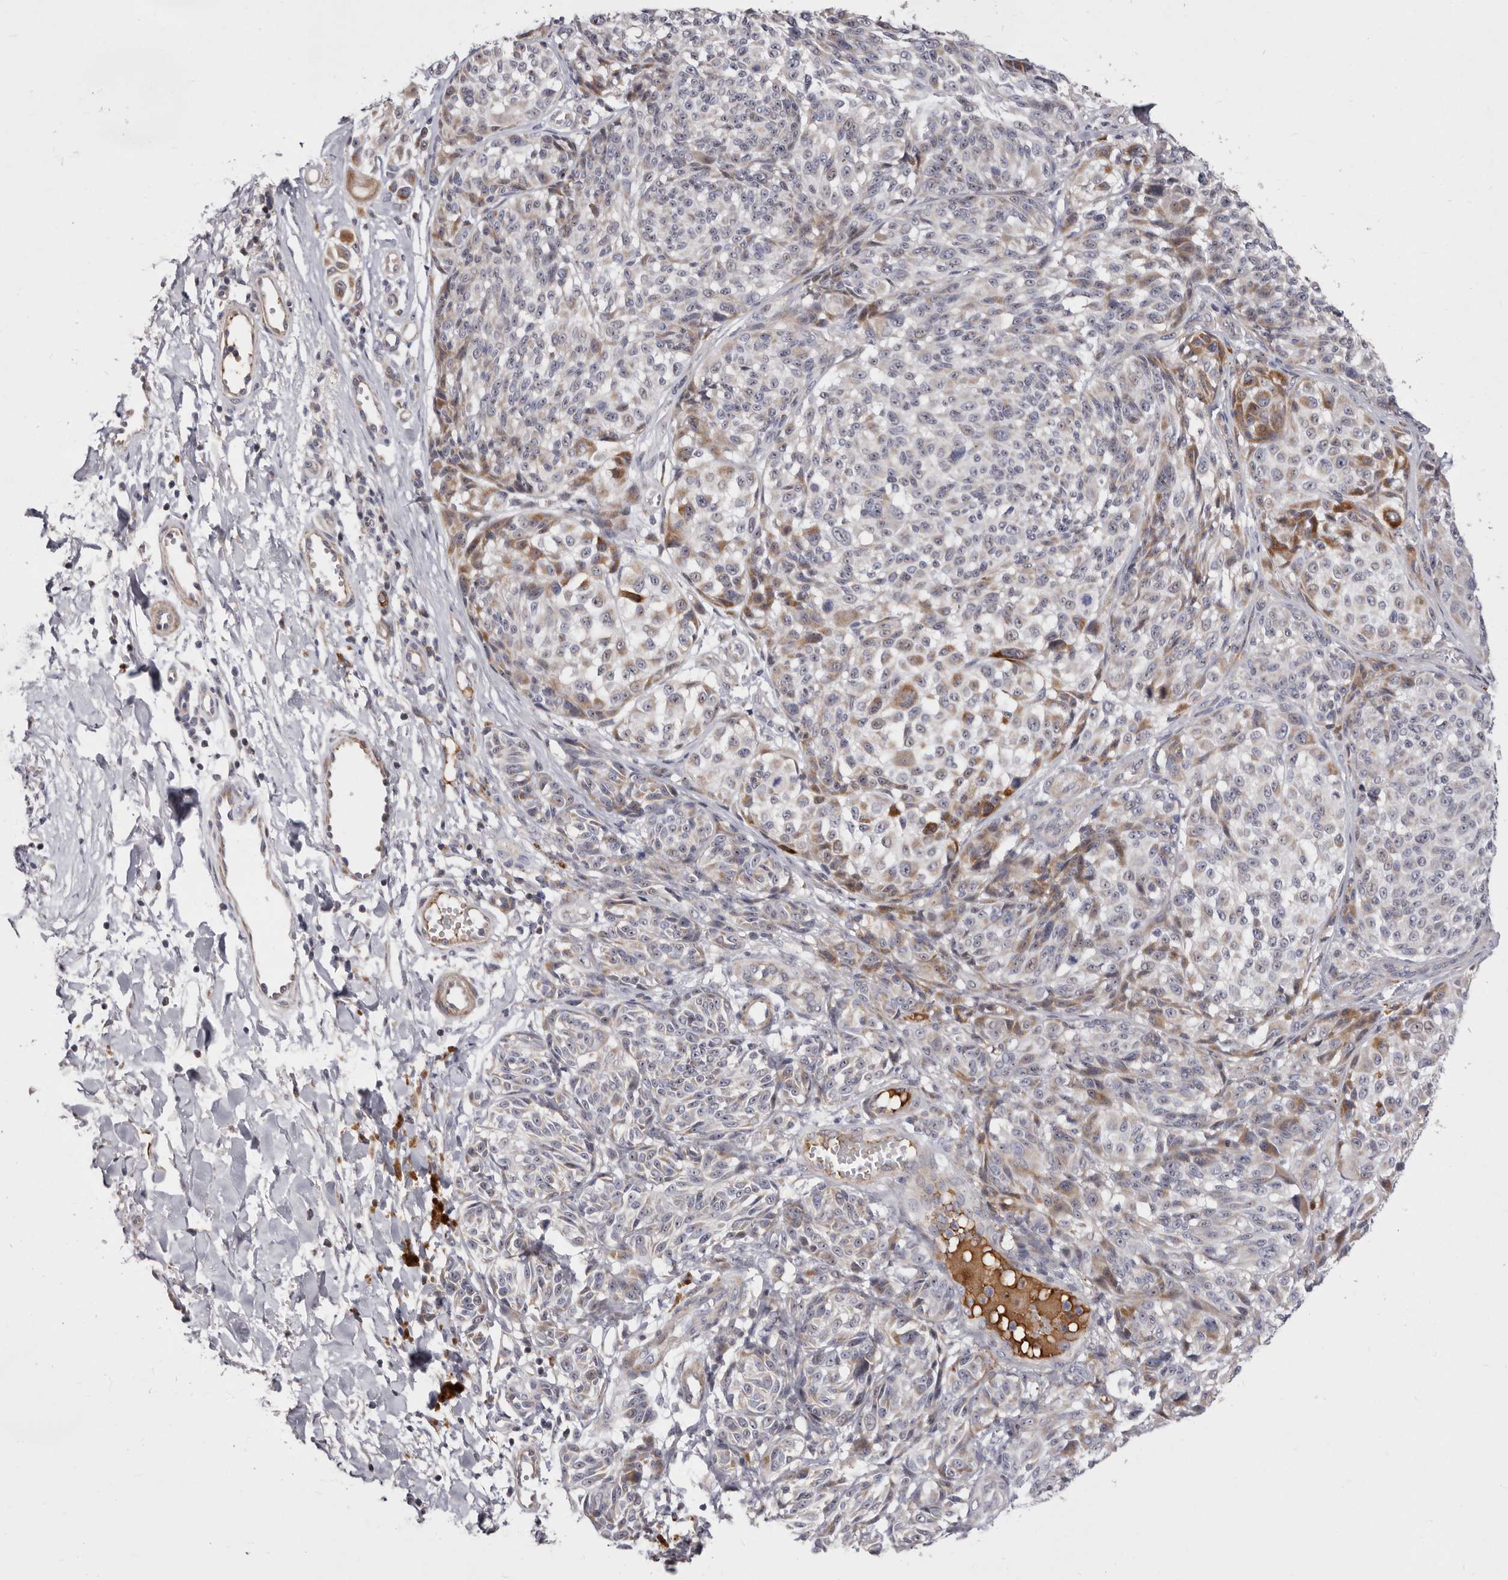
{"staining": {"intensity": "moderate", "quantity": "<25%", "location": "cytoplasmic/membranous"}, "tissue": "melanoma", "cell_type": "Tumor cells", "image_type": "cancer", "snomed": [{"axis": "morphology", "description": "Malignant melanoma, NOS"}, {"axis": "topography", "description": "Skin"}], "caption": "High-power microscopy captured an IHC histopathology image of malignant melanoma, revealing moderate cytoplasmic/membranous expression in about <25% of tumor cells.", "gene": "NUBPL", "patient": {"sex": "male", "age": 83}}